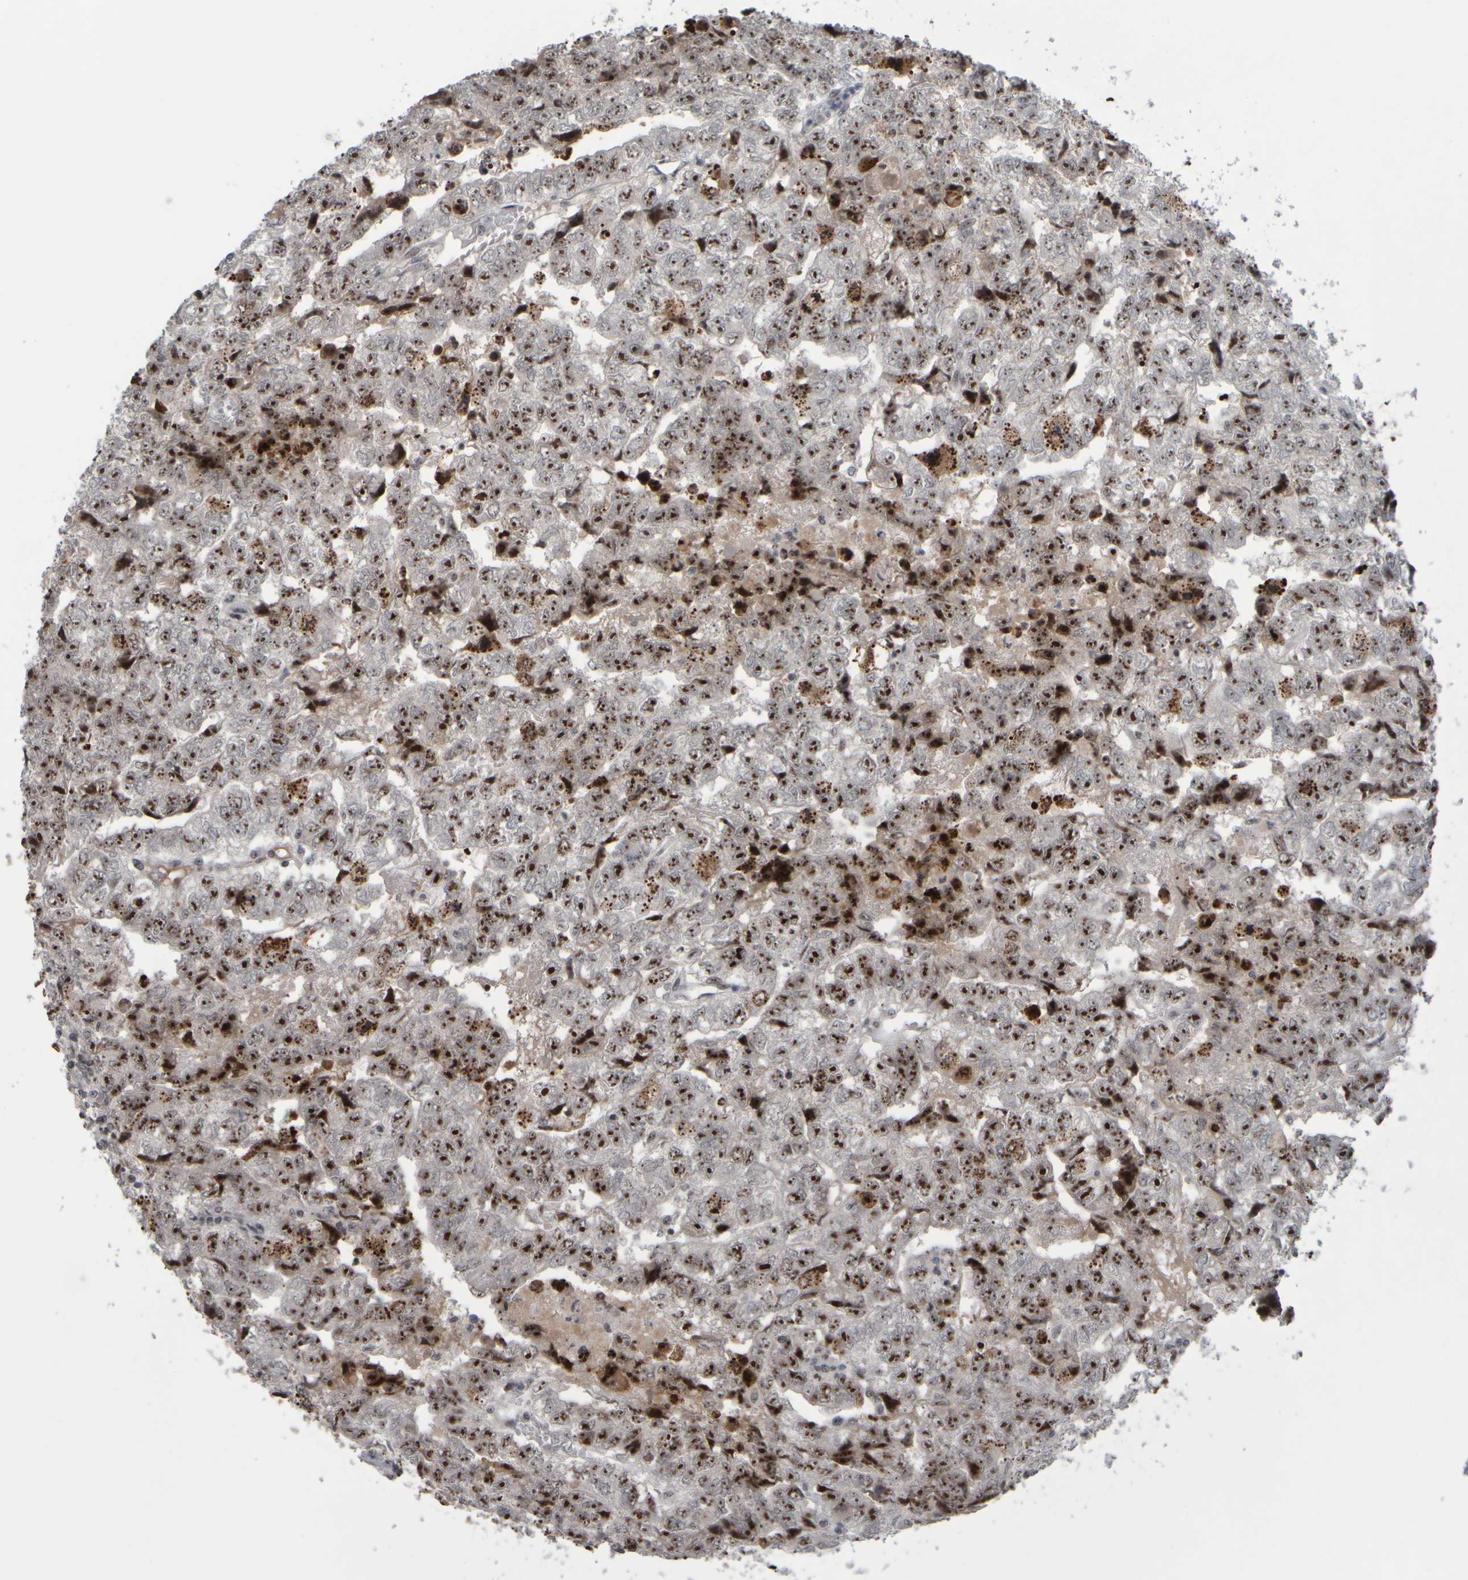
{"staining": {"intensity": "strong", "quantity": ">75%", "location": "nuclear"}, "tissue": "testis cancer", "cell_type": "Tumor cells", "image_type": "cancer", "snomed": [{"axis": "morphology", "description": "Carcinoma, Embryonal, NOS"}, {"axis": "topography", "description": "Testis"}], "caption": "The immunohistochemical stain shows strong nuclear expression in tumor cells of testis embryonal carcinoma tissue.", "gene": "SURF6", "patient": {"sex": "male", "age": 36}}